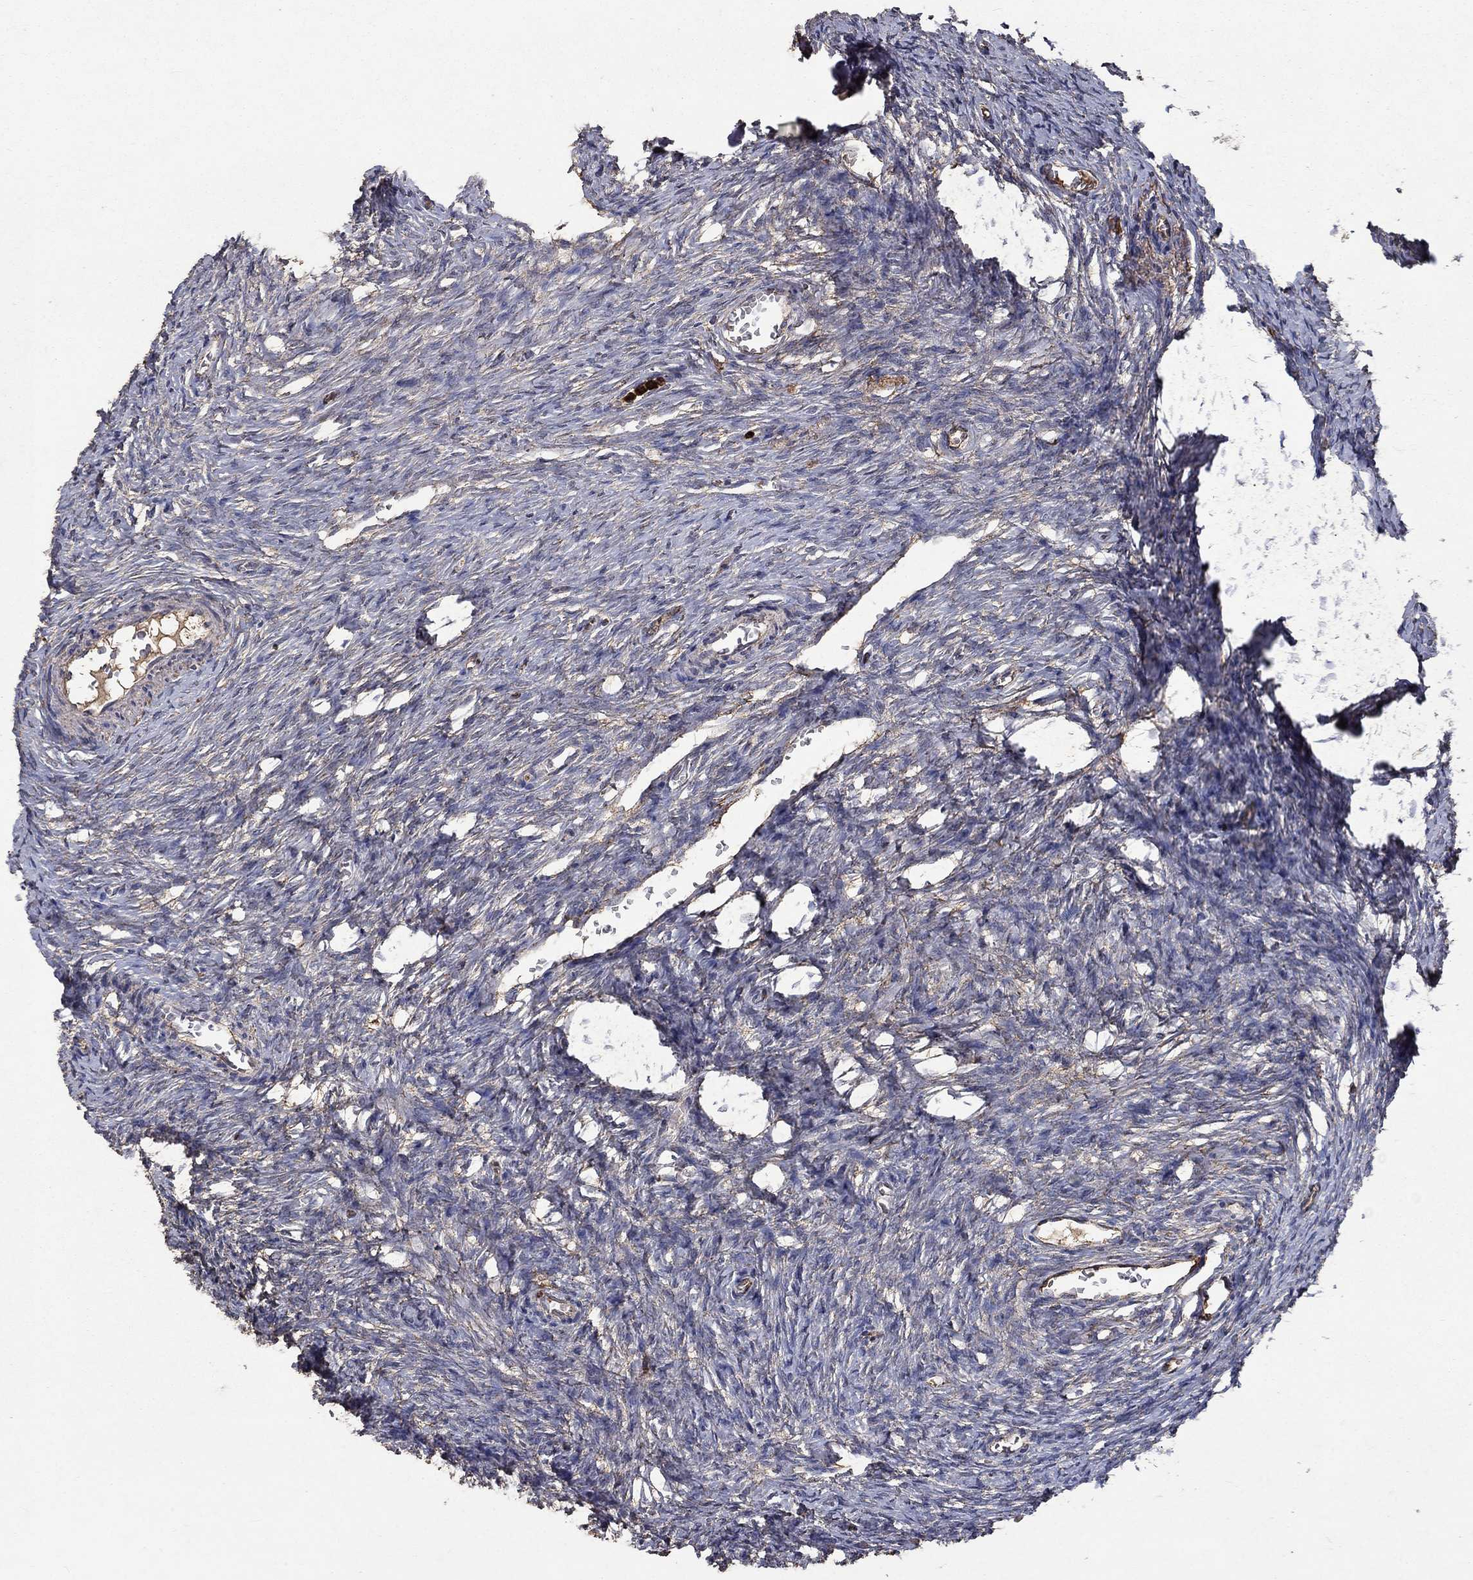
{"staining": {"intensity": "moderate", "quantity": "25%-75%", "location": "cytoplasmic/membranous"}, "tissue": "ovary", "cell_type": "Follicle cells", "image_type": "normal", "snomed": [{"axis": "morphology", "description": "Normal tissue, NOS"}, {"axis": "topography", "description": "Ovary"}], "caption": "The immunohistochemical stain highlights moderate cytoplasmic/membranous staining in follicle cells of unremarkable ovary. The protein is stained brown, and the nuclei are stained in blue (DAB (3,3'-diaminobenzidine) IHC with brightfield microscopy, high magnification).", "gene": "CD24", "patient": {"sex": "female", "age": 39}}